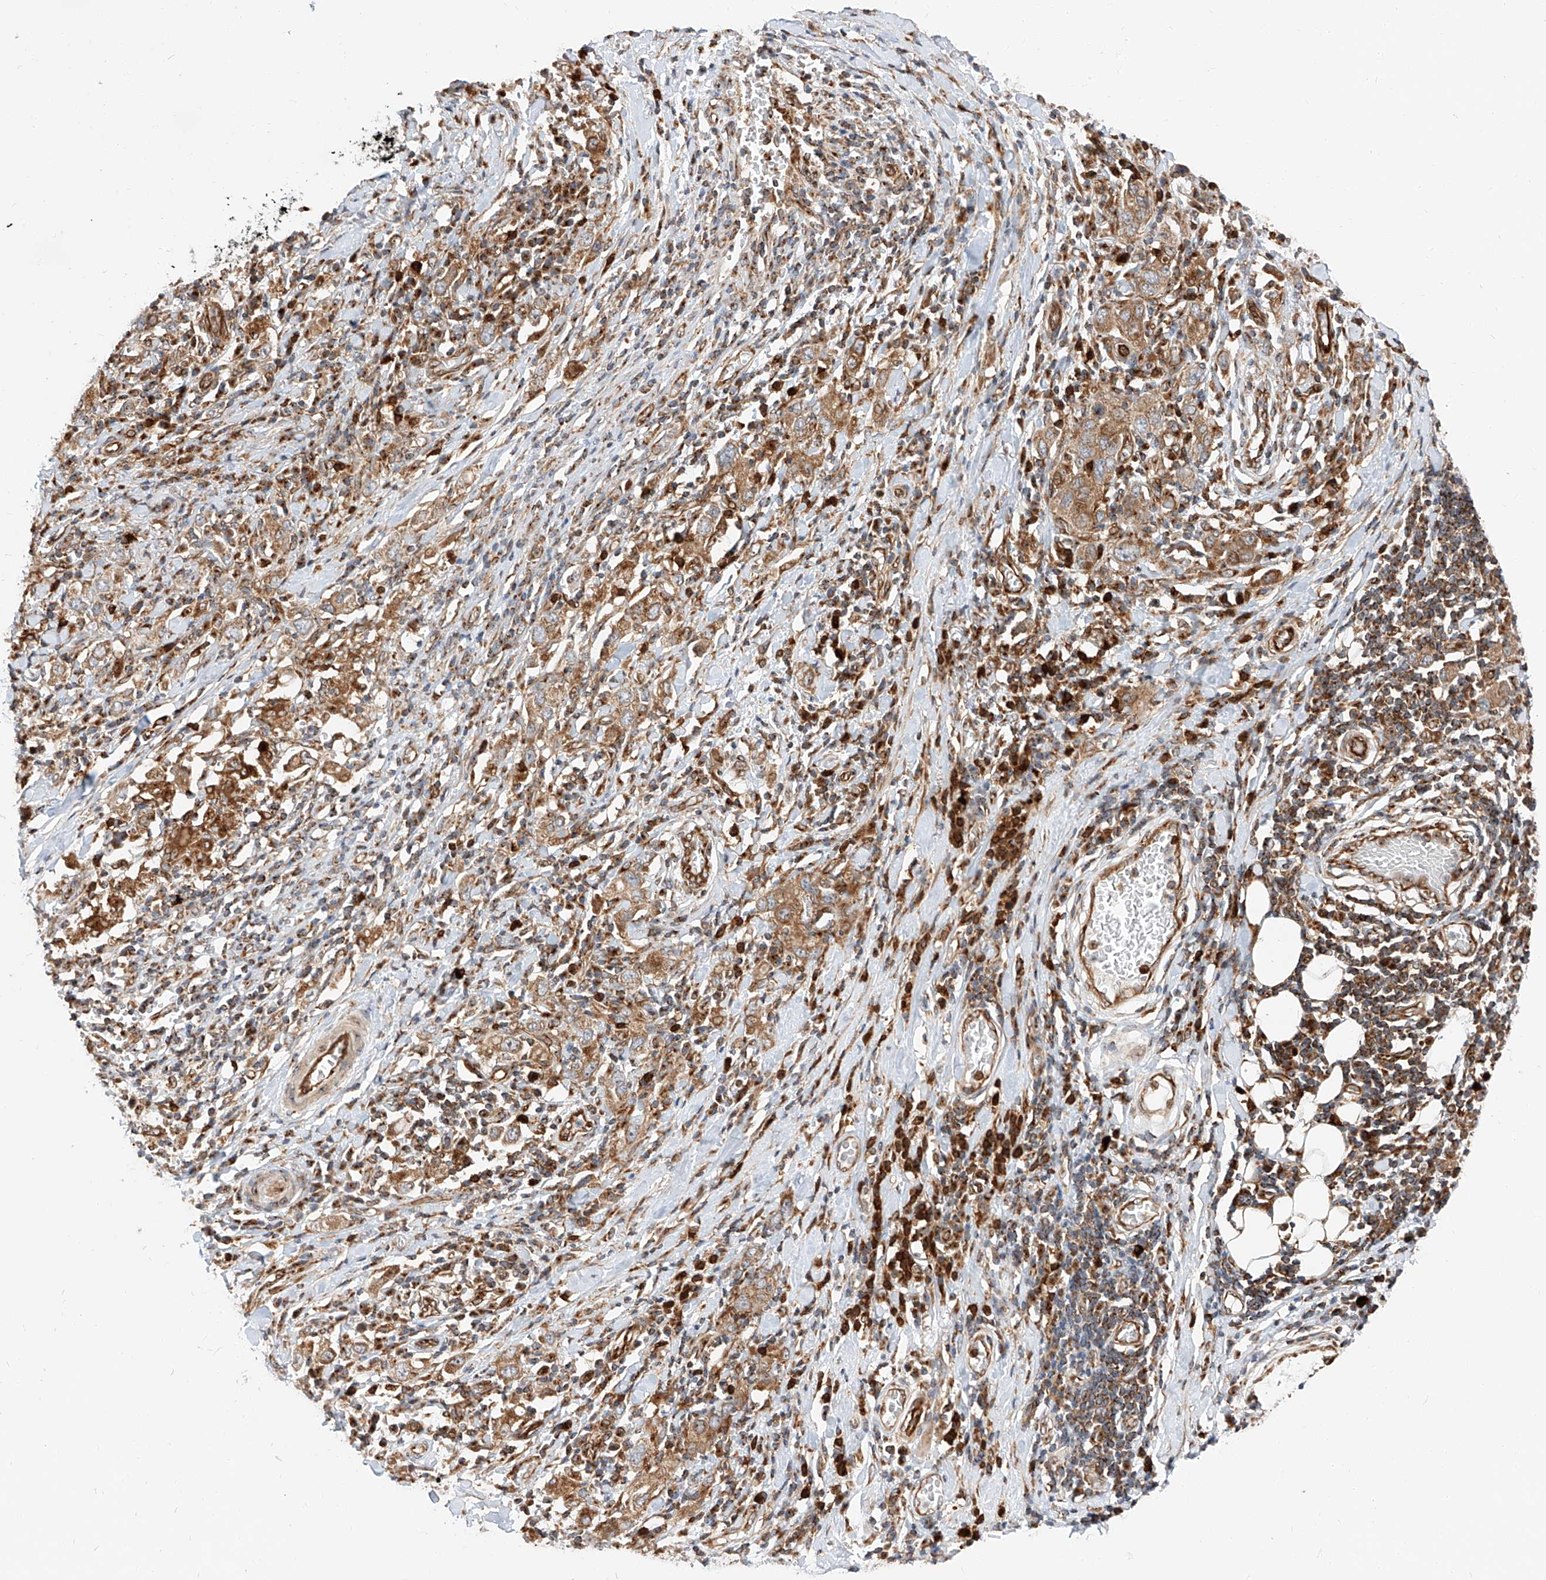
{"staining": {"intensity": "moderate", "quantity": ">75%", "location": "cytoplasmic/membranous"}, "tissue": "stomach cancer", "cell_type": "Tumor cells", "image_type": "cancer", "snomed": [{"axis": "morphology", "description": "Adenocarcinoma, NOS"}, {"axis": "topography", "description": "Stomach, upper"}], "caption": "Moderate cytoplasmic/membranous staining is seen in approximately >75% of tumor cells in stomach cancer (adenocarcinoma).", "gene": "ISCA2", "patient": {"sex": "male", "age": 62}}